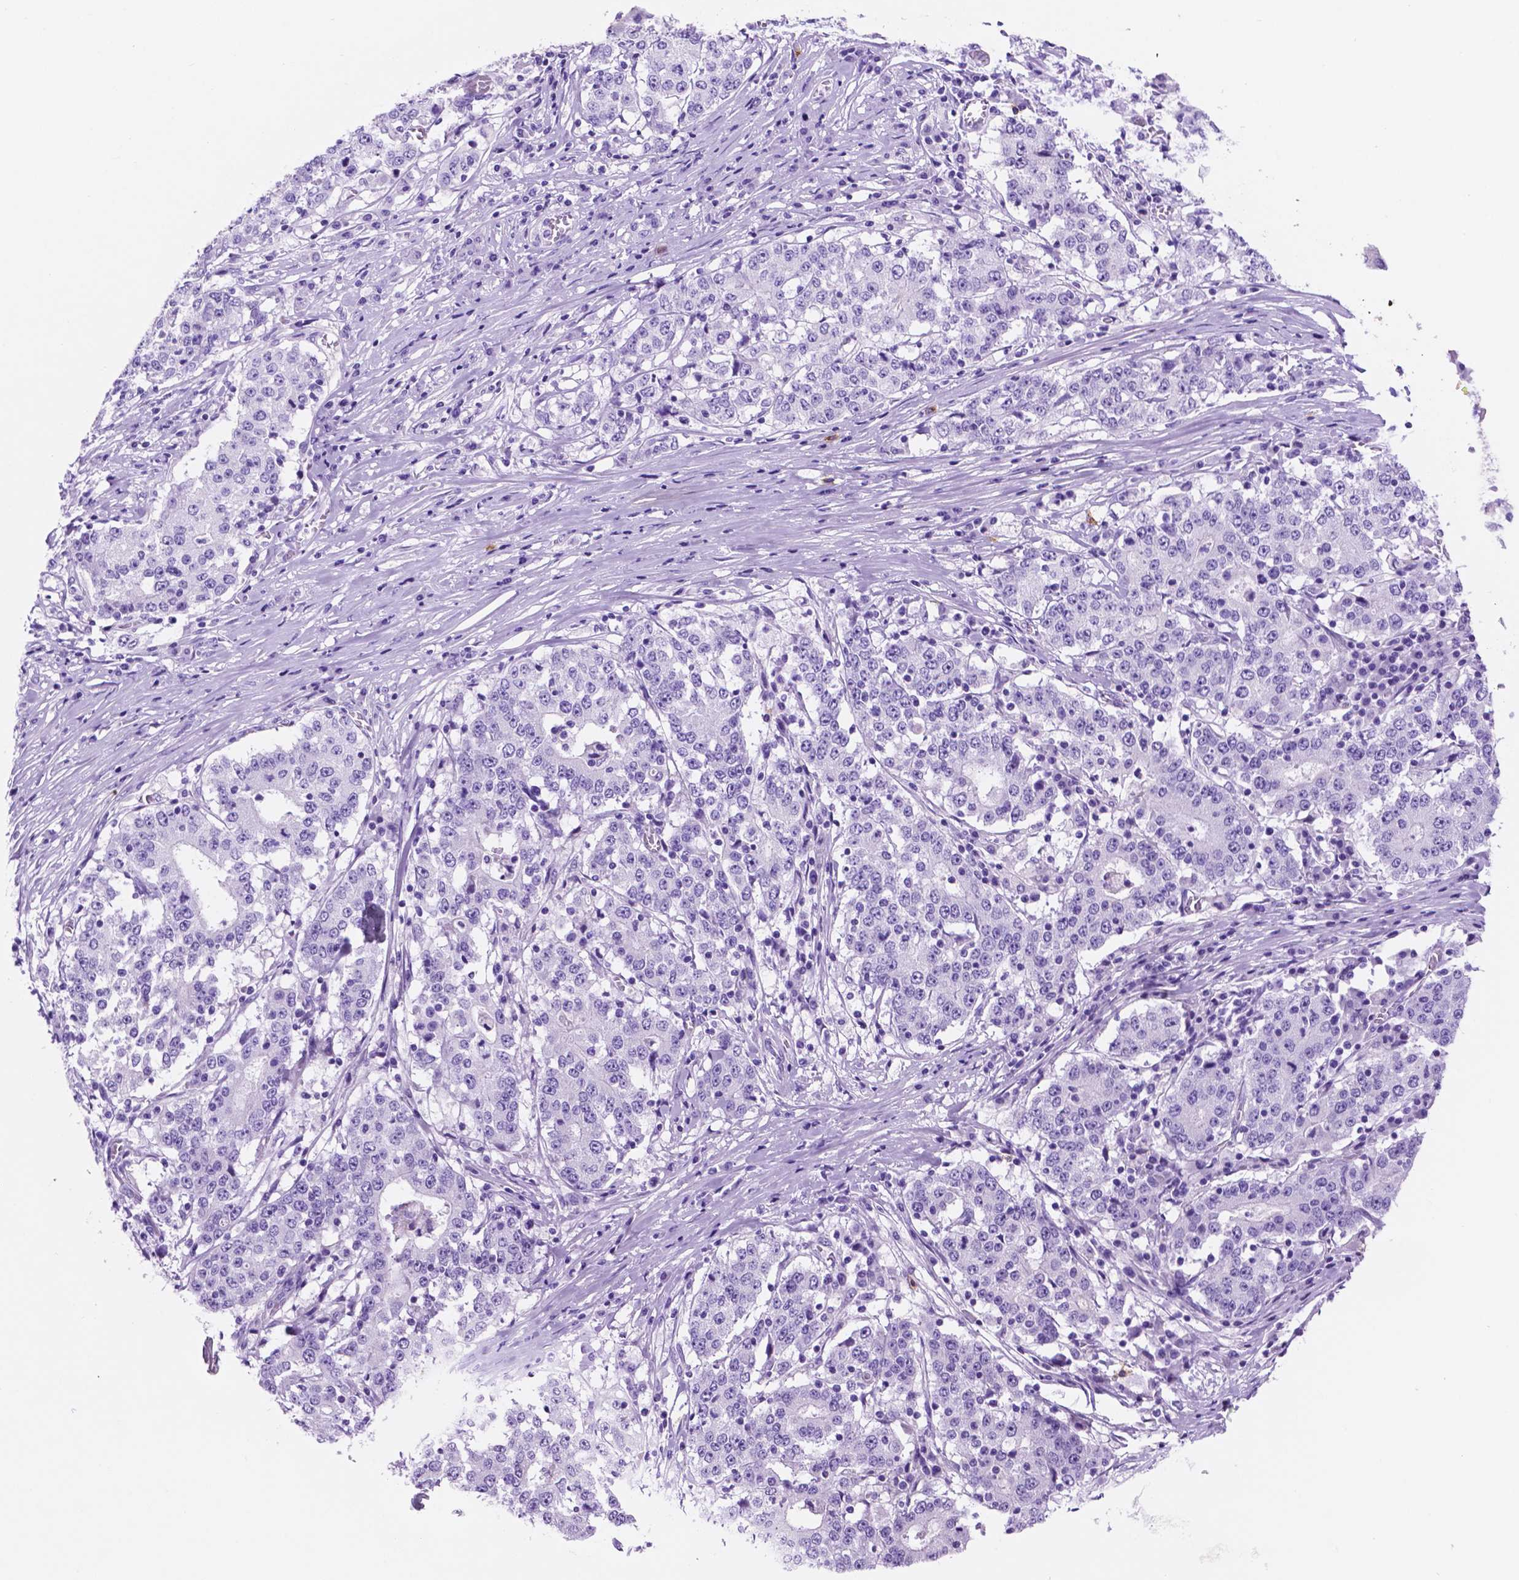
{"staining": {"intensity": "negative", "quantity": "none", "location": "none"}, "tissue": "stomach cancer", "cell_type": "Tumor cells", "image_type": "cancer", "snomed": [{"axis": "morphology", "description": "Adenocarcinoma, NOS"}, {"axis": "topography", "description": "Stomach"}], "caption": "Adenocarcinoma (stomach) was stained to show a protein in brown. There is no significant expression in tumor cells.", "gene": "FOXB2", "patient": {"sex": "male", "age": 59}}